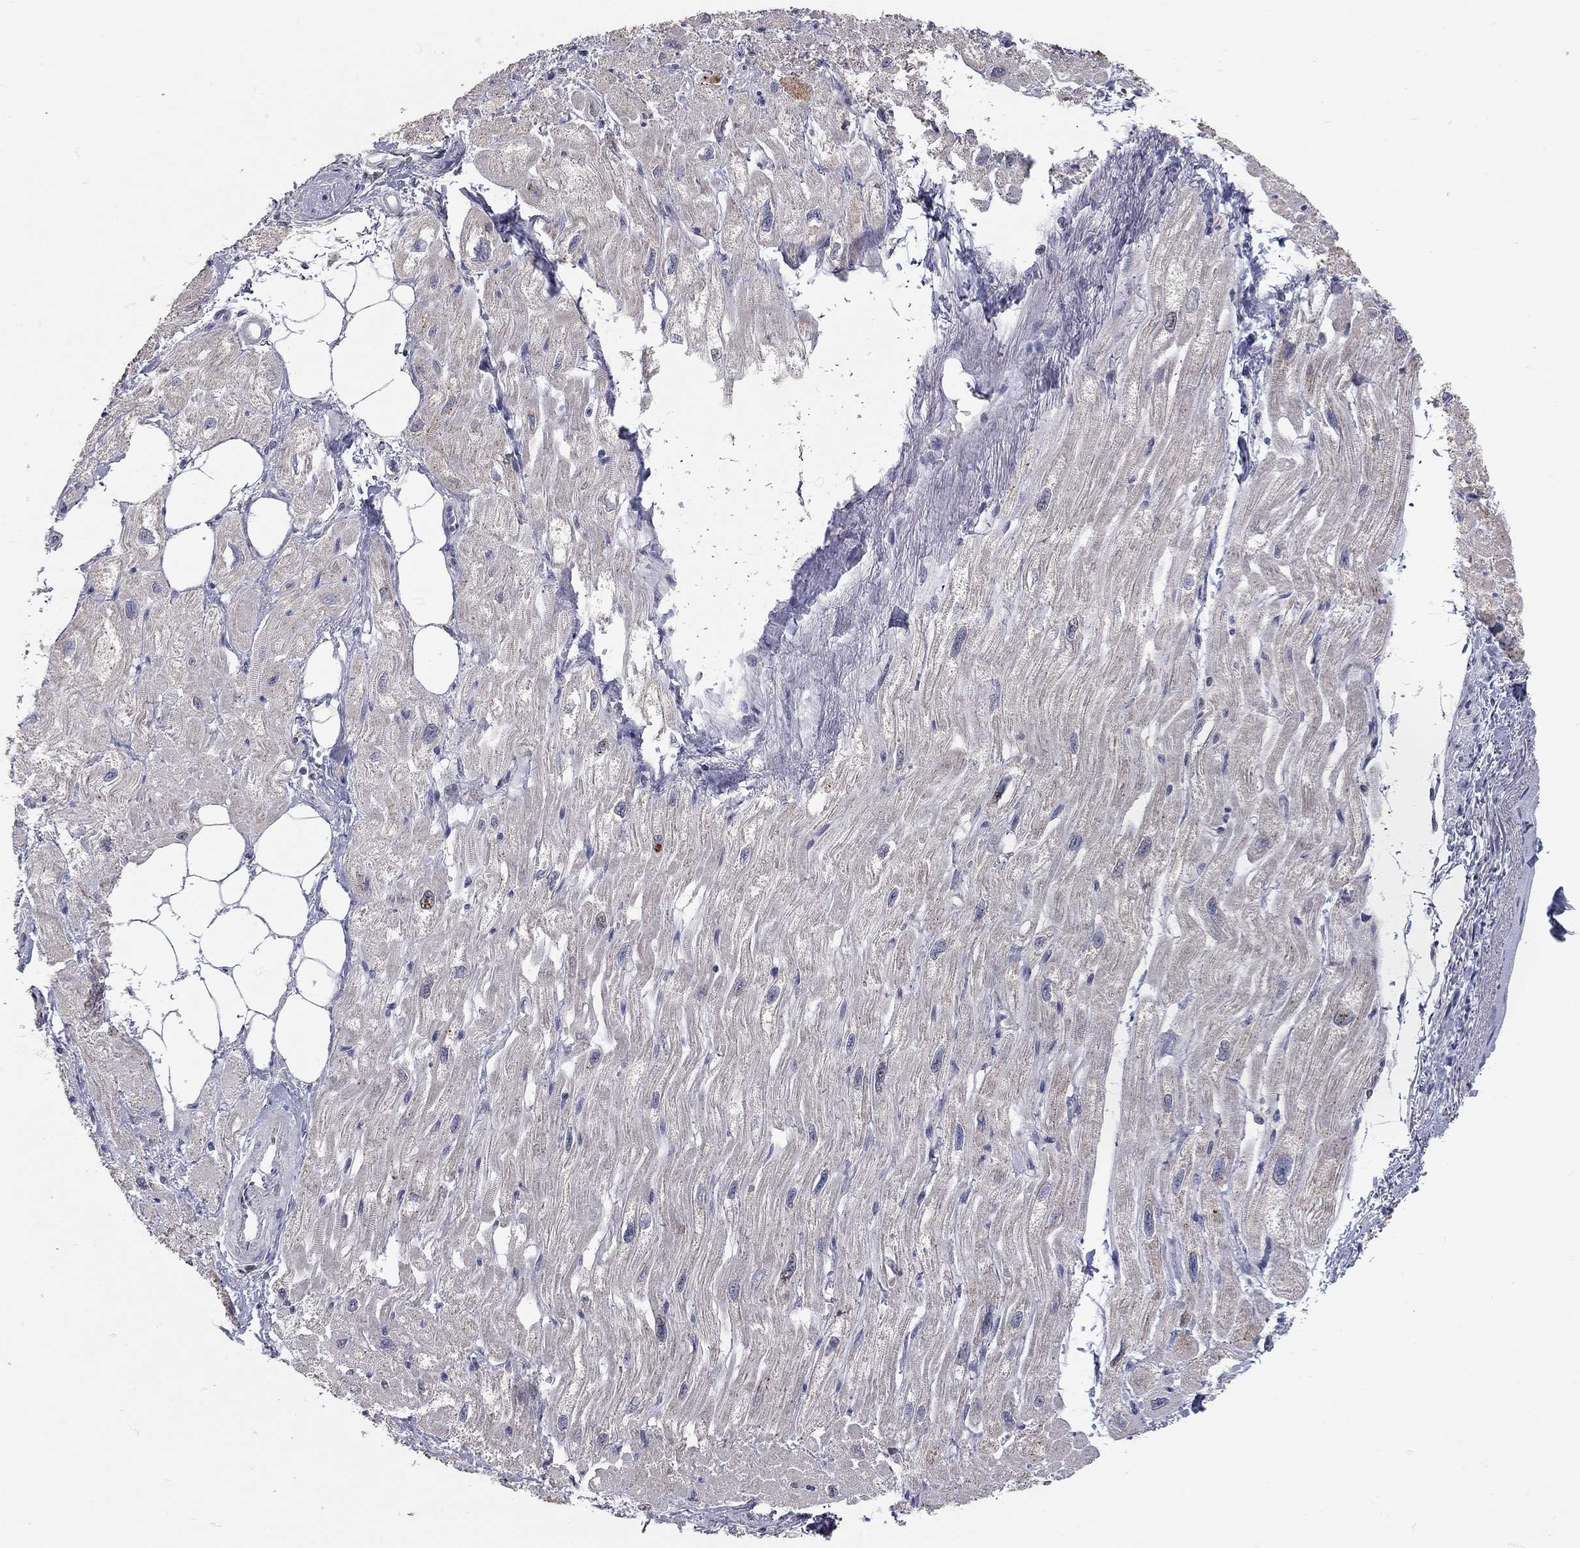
{"staining": {"intensity": "negative", "quantity": "none", "location": "none"}, "tissue": "heart muscle", "cell_type": "Cardiomyocytes", "image_type": "normal", "snomed": [{"axis": "morphology", "description": "Normal tissue, NOS"}, {"axis": "topography", "description": "Heart"}], "caption": "Immunohistochemical staining of benign heart muscle reveals no significant expression in cardiomyocytes.", "gene": "XAGE2", "patient": {"sex": "male", "age": 66}}